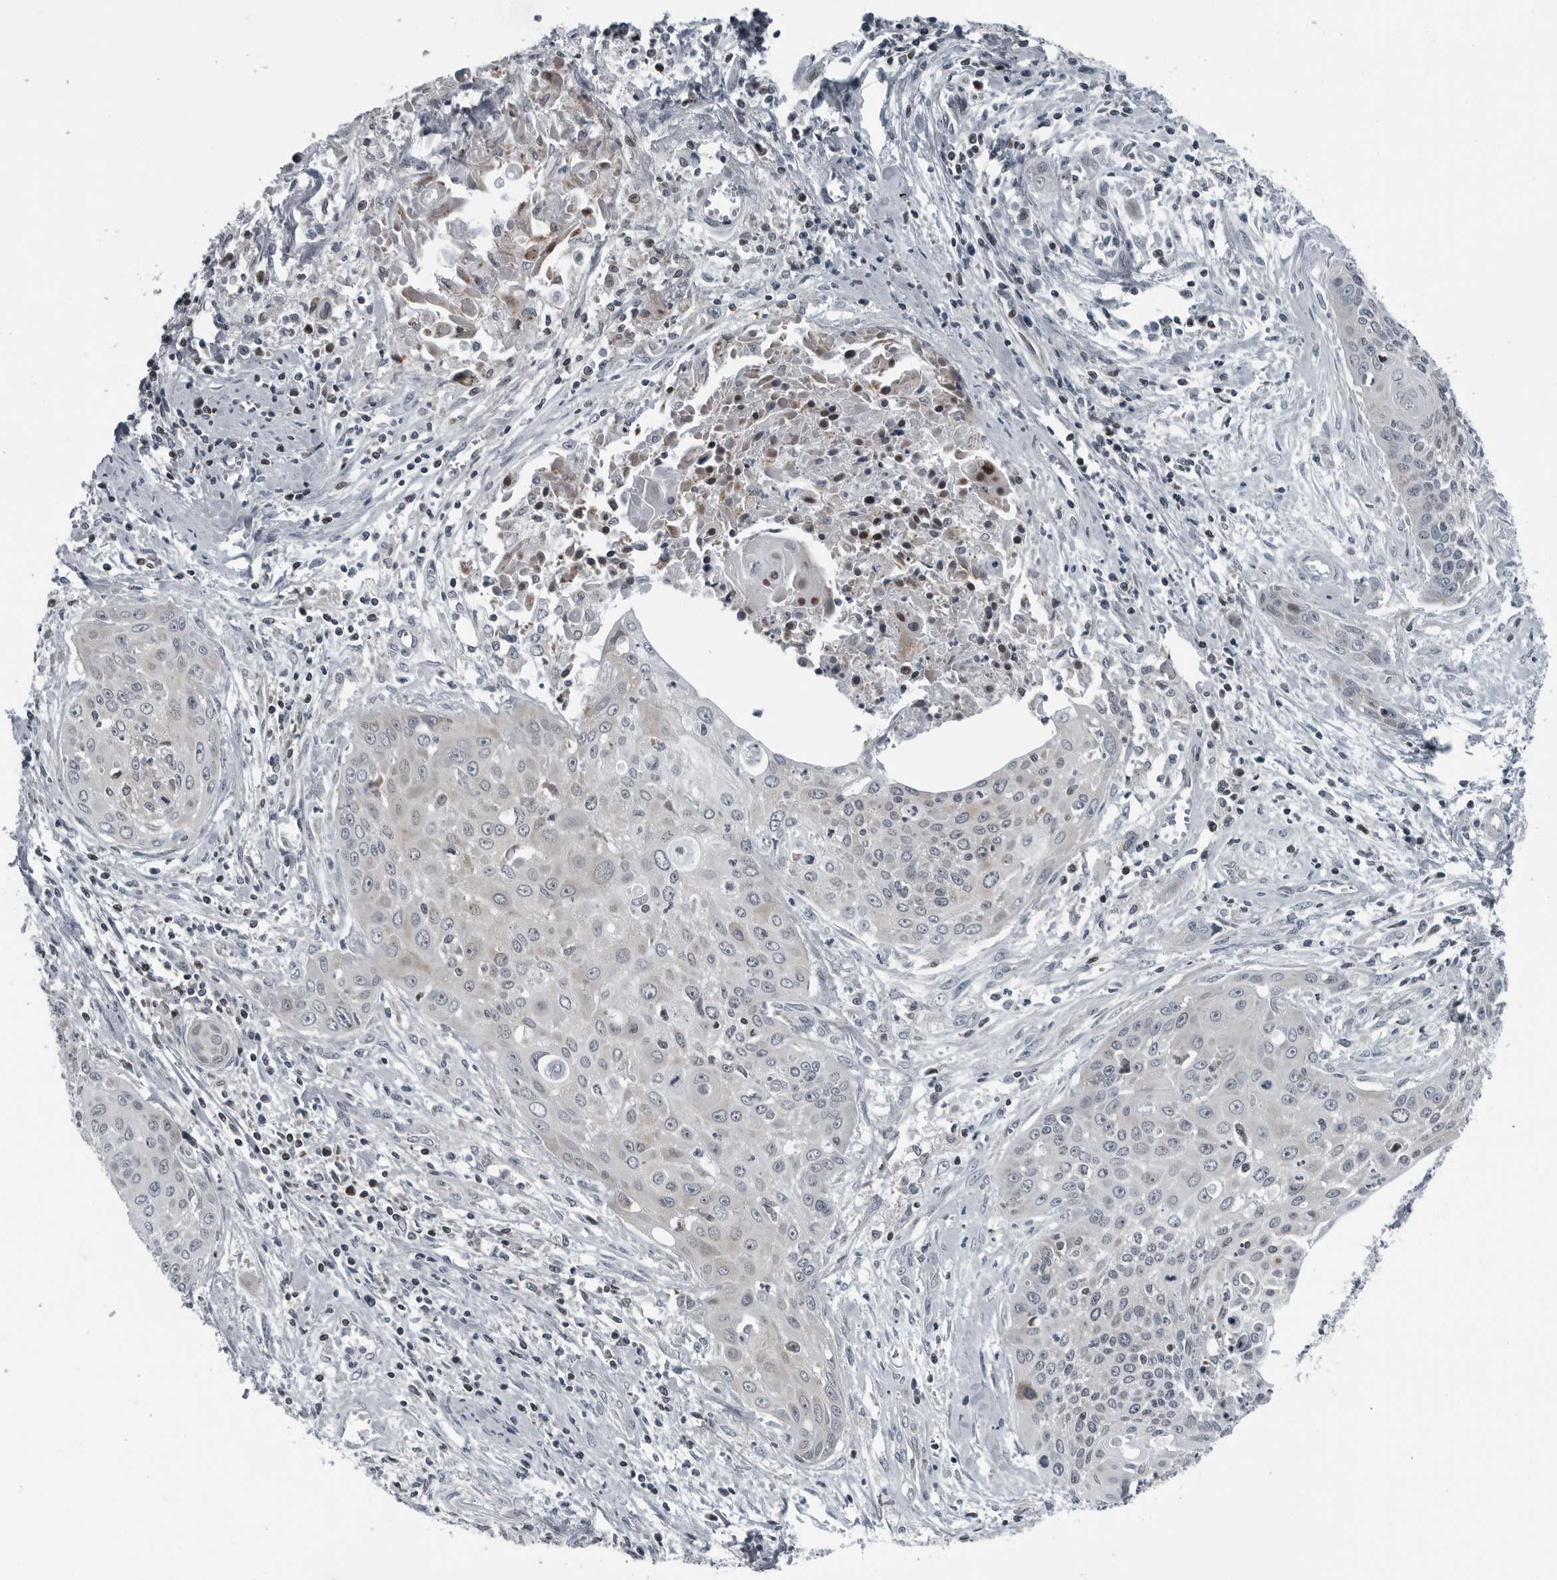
{"staining": {"intensity": "negative", "quantity": "none", "location": "none"}, "tissue": "cervical cancer", "cell_type": "Tumor cells", "image_type": "cancer", "snomed": [{"axis": "morphology", "description": "Squamous cell carcinoma, NOS"}, {"axis": "topography", "description": "Cervix"}], "caption": "An IHC photomicrograph of squamous cell carcinoma (cervical) is shown. There is no staining in tumor cells of squamous cell carcinoma (cervical).", "gene": "GAK", "patient": {"sex": "female", "age": 55}}